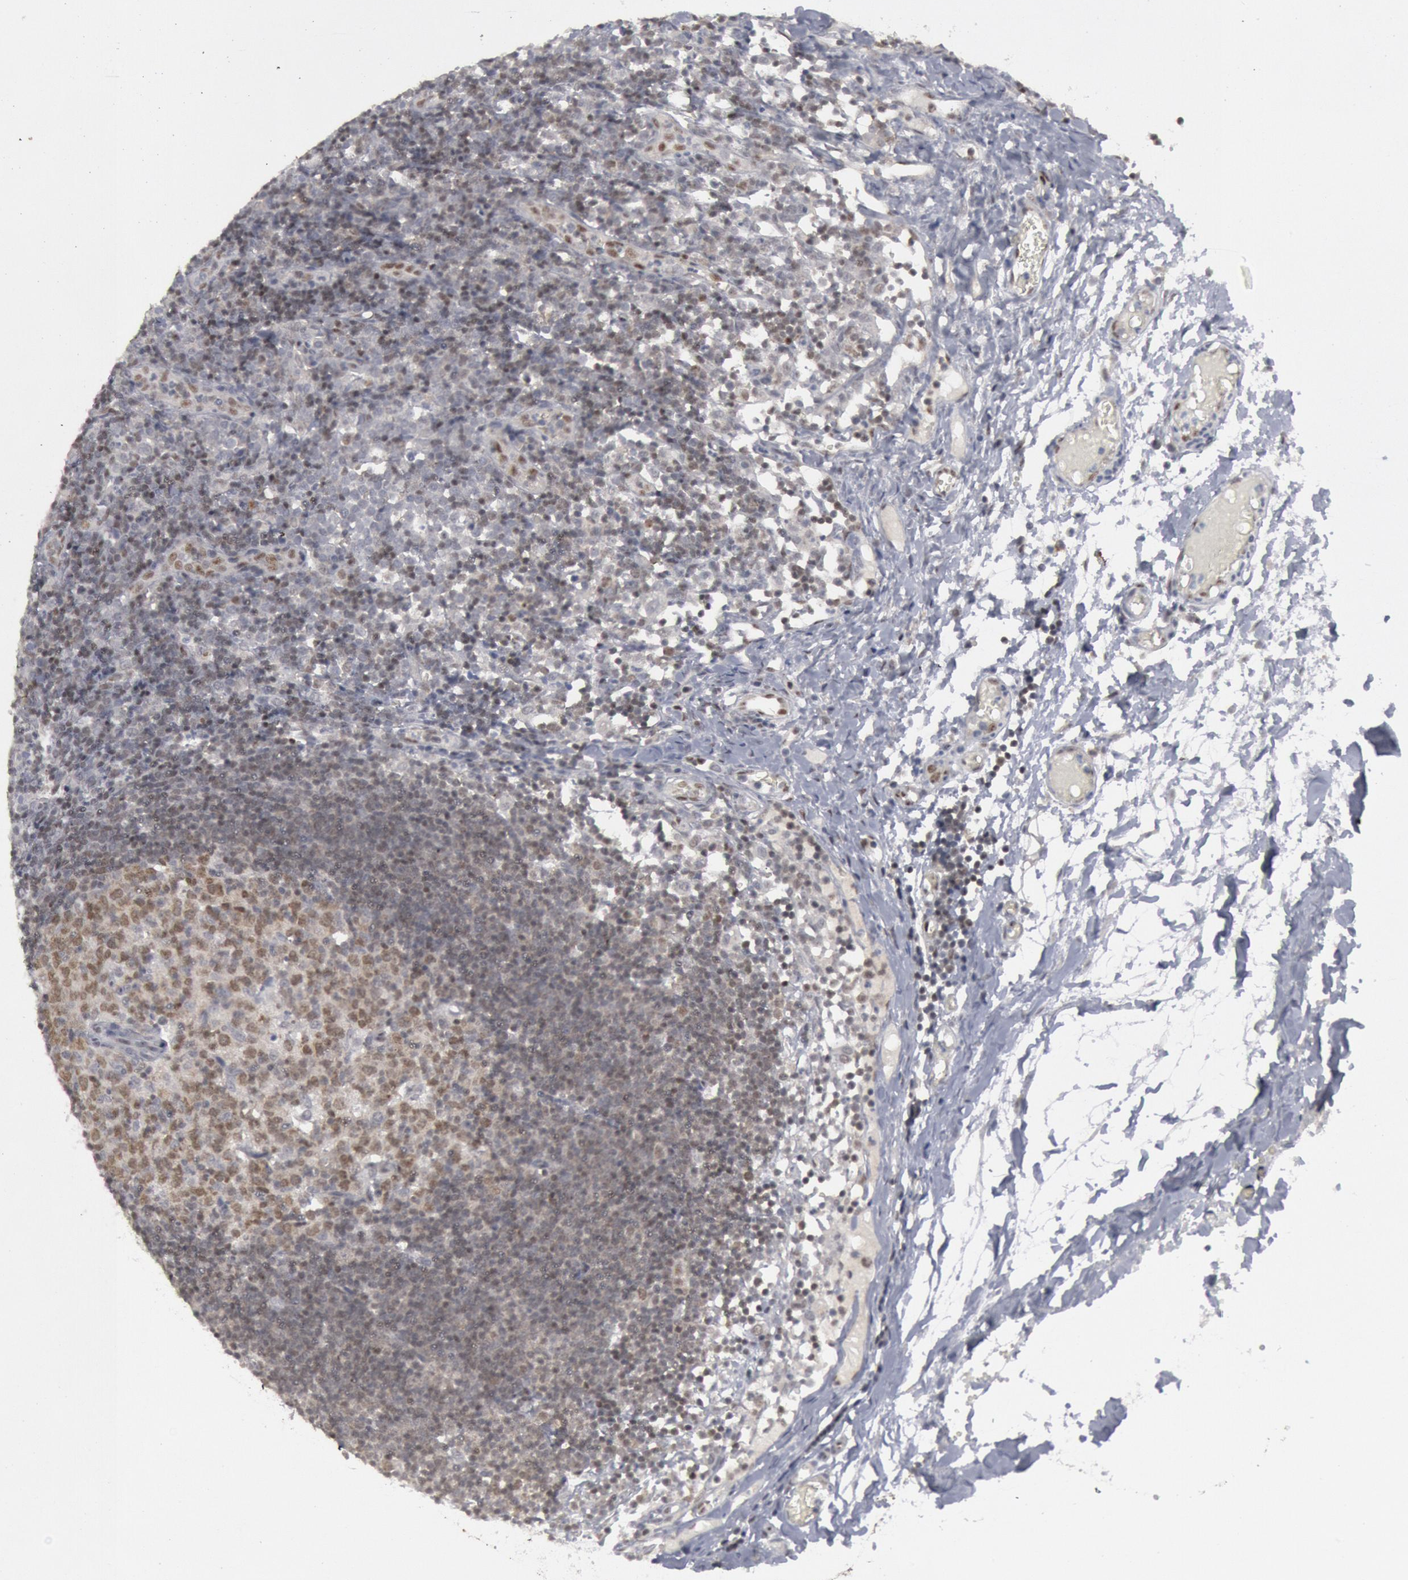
{"staining": {"intensity": "weak", "quantity": "25%-75%", "location": "nuclear"}, "tissue": "lymph node", "cell_type": "Germinal center cells", "image_type": "normal", "snomed": [{"axis": "morphology", "description": "Normal tissue, NOS"}, {"axis": "morphology", "description": "Inflammation, NOS"}, {"axis": "topography", "description": "Lymph node"}, {"axis": "topography", "description": "Salivary gland"}], "caption": "Weak nuclear expression for a protein is seen in about 25%-75% of germinal center cells of unremarkable lymph node using IHC.", "gene": "FOXO1", "patient": {"sex": "male", "age": 3}}